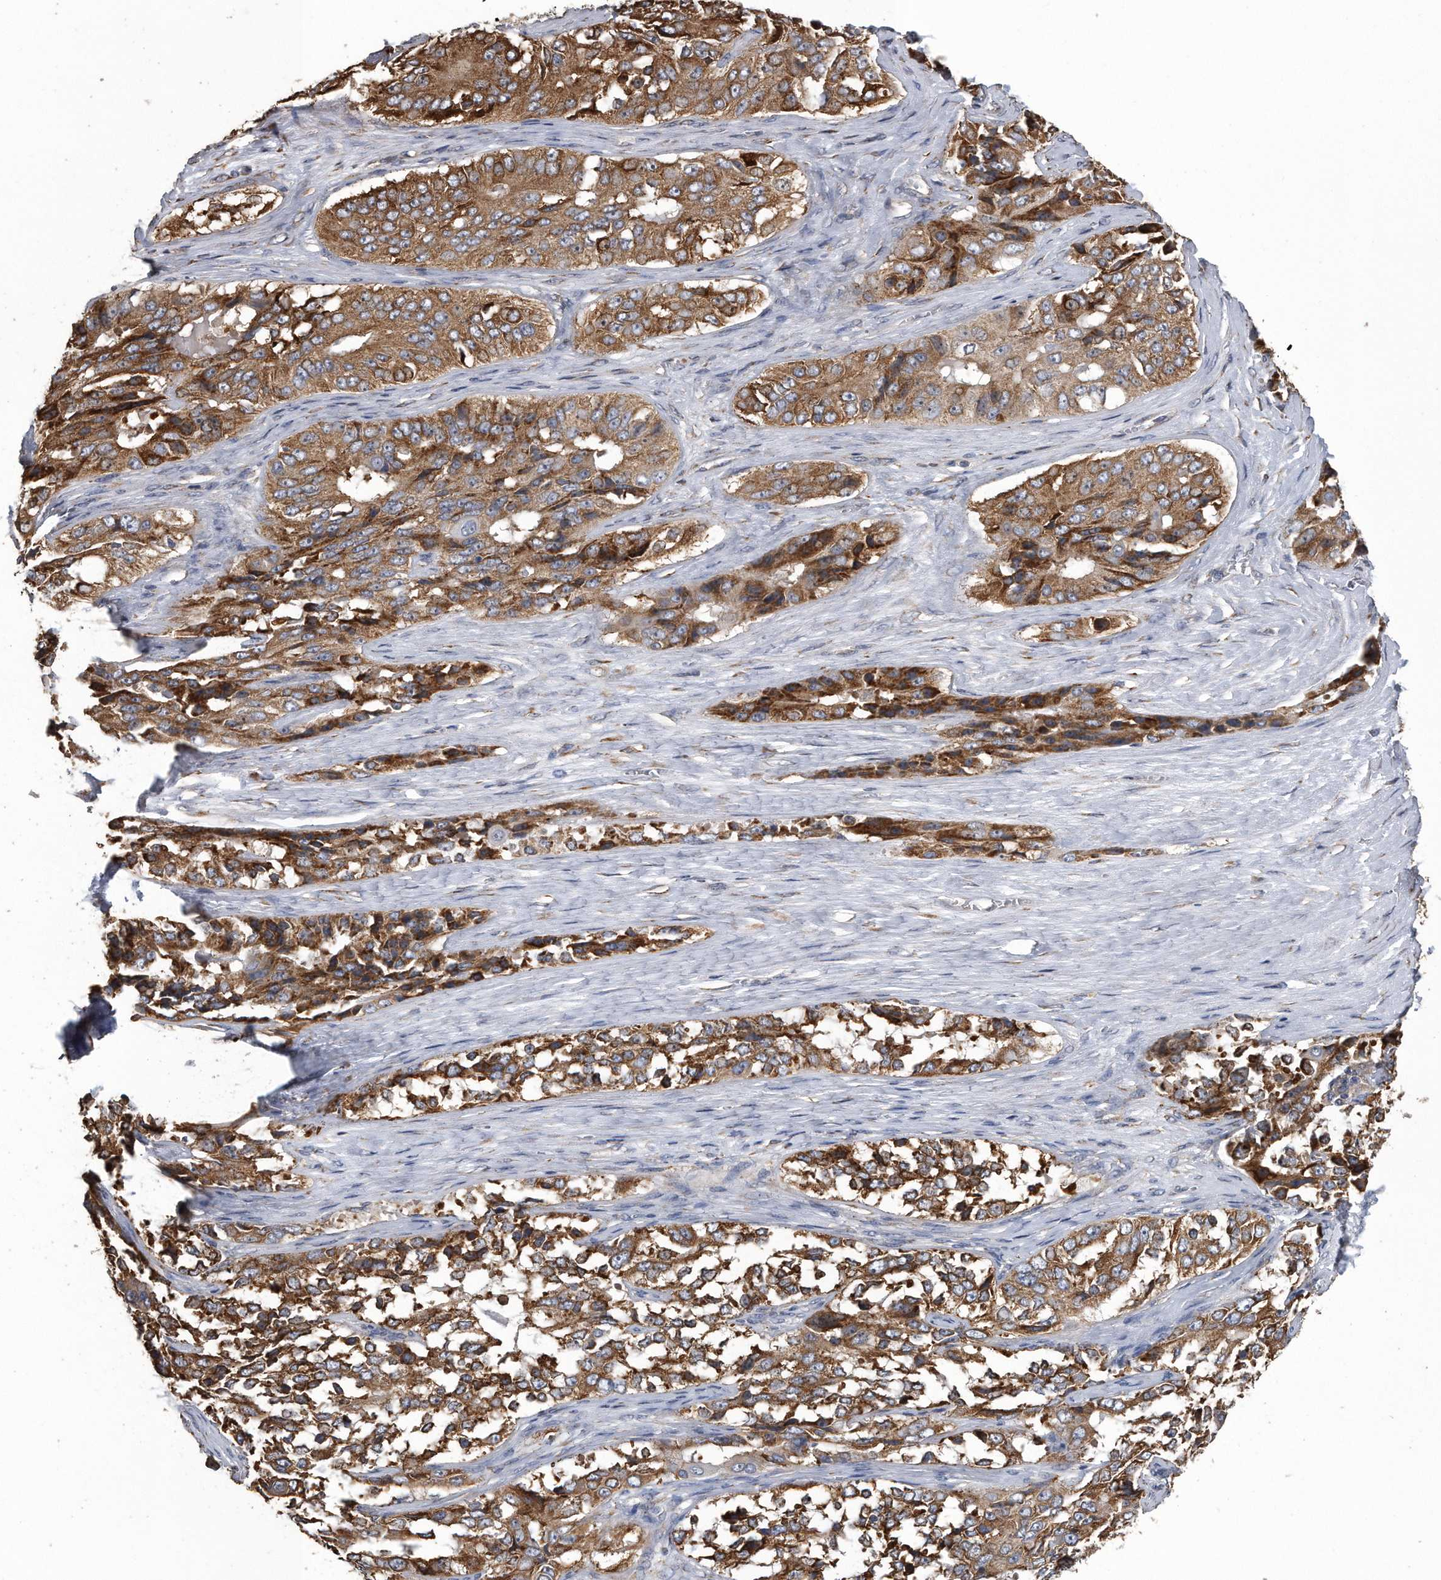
{"staining": {"intensity": "moderate", "quantity": ">75%", "location": "cytoplasmic/membranous"}, "tissue": "ovarian cancer", "cell_type": "Tumor cells", "image_type": "cancer", "snomed": [{"axis": "morphology", "description": "Carcinoma, endometroid"}, {"axis": "topography", "description": "Ovary"}], "caption": "IHC image of human ovarian endometroid carcinoma stained for a protein (brown), which shows medium levels of moderate cytoplasmic/membranous expression in approximately >75% of tumor cells.", "gene": "PCLO", "patient": {"sex": "female", "age": 51}}